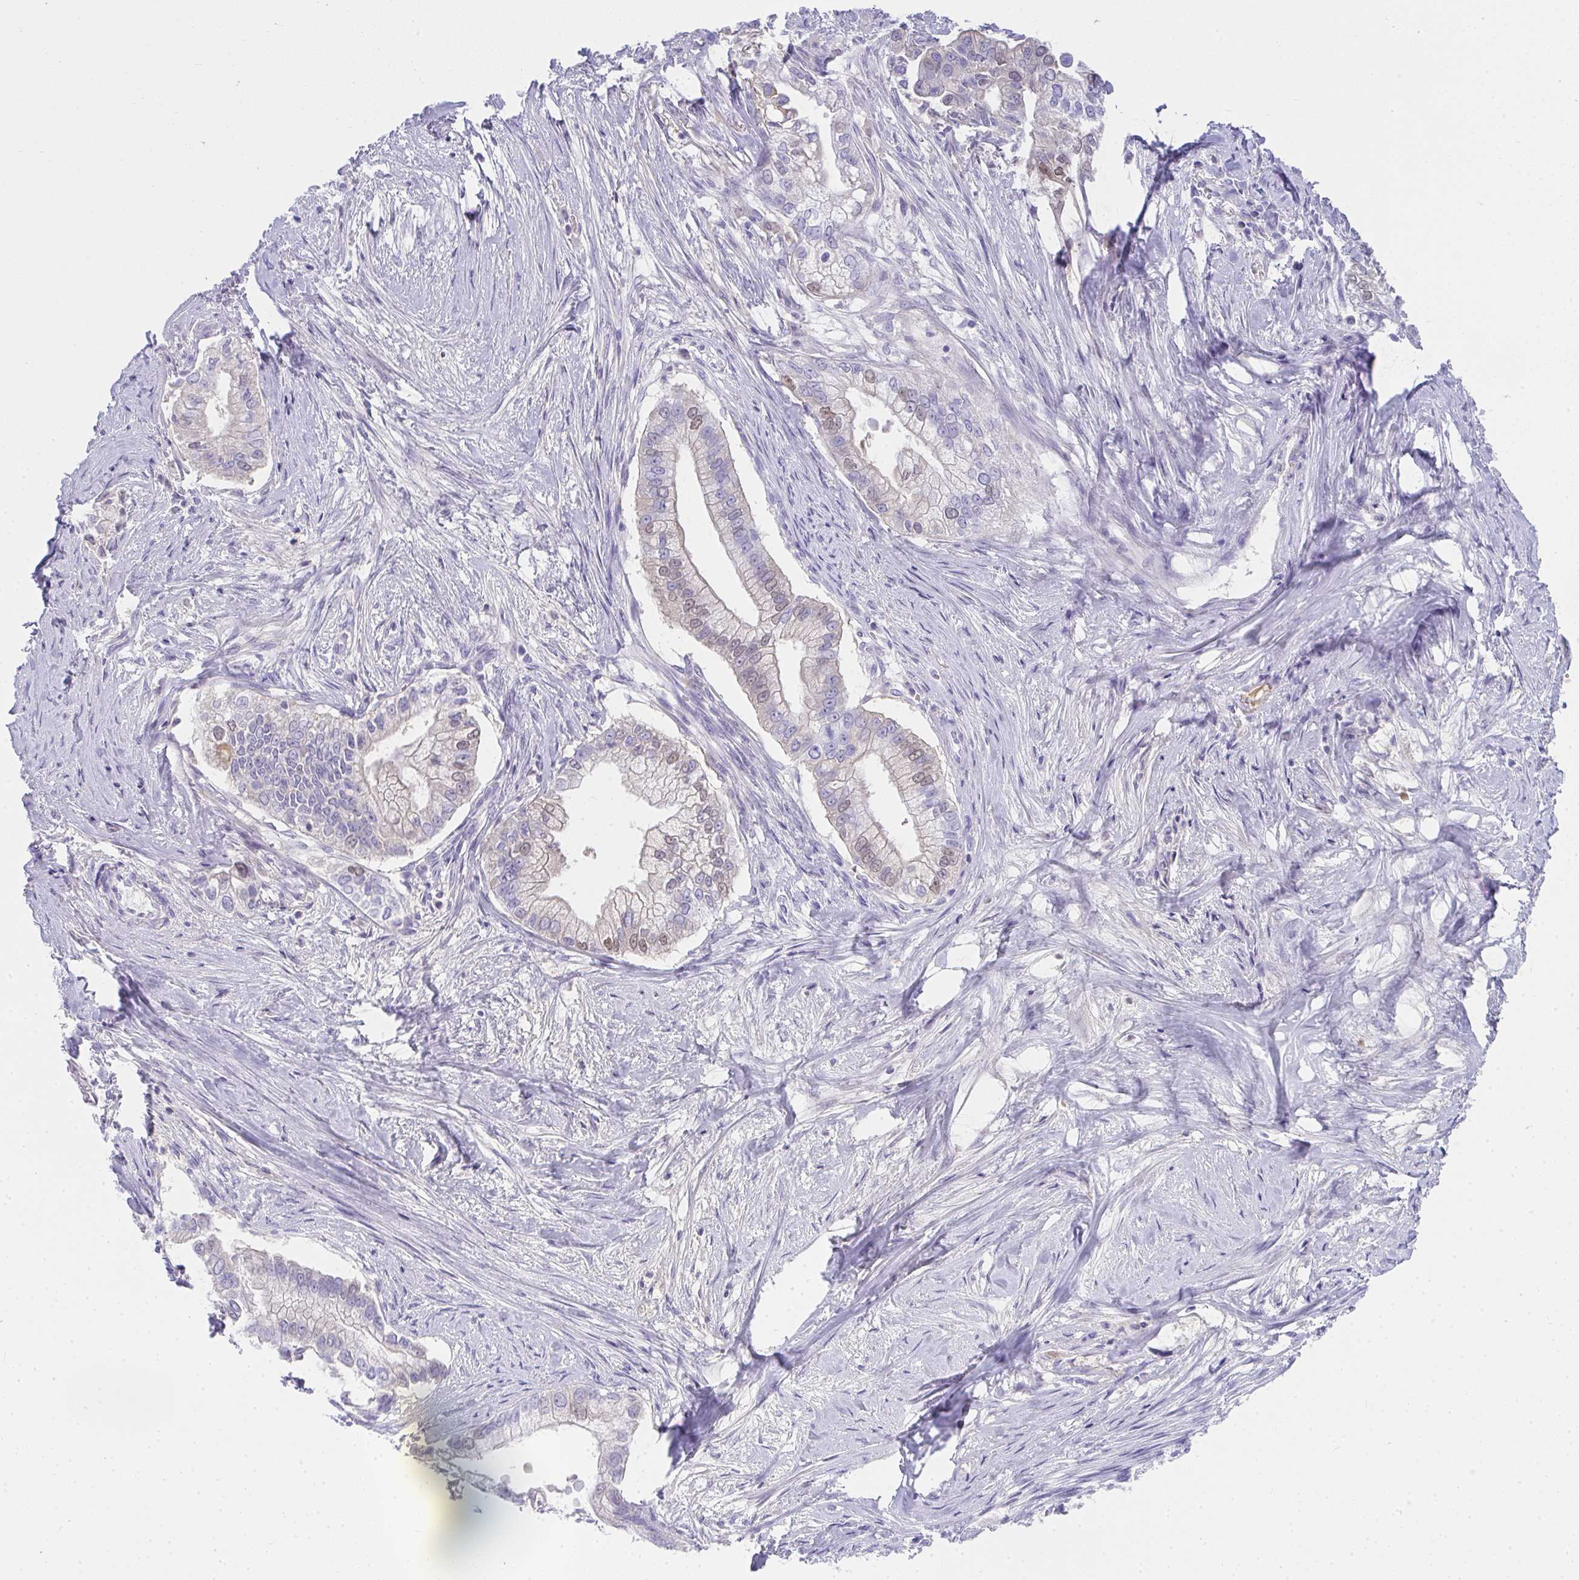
{"staining": {"intensity": "negative", "quantity": "none", "location": "none"}, "tissue": "pancreatic cancer", "cell_type": "Tumor cells", "image_type": "cancer", "snomed": [{"axis": "morphology", "description": "Adenocarcinoma, NOS"}, {"axis": "topography", "description": "Pancreas"}], "caption": "Immunohistochemical staining of adenocarcinoma (pancreatic) shows no significant expression in tumor cells.", "gene": "ZSWIM3", "patient": {"sex": "male", "age": 70}}